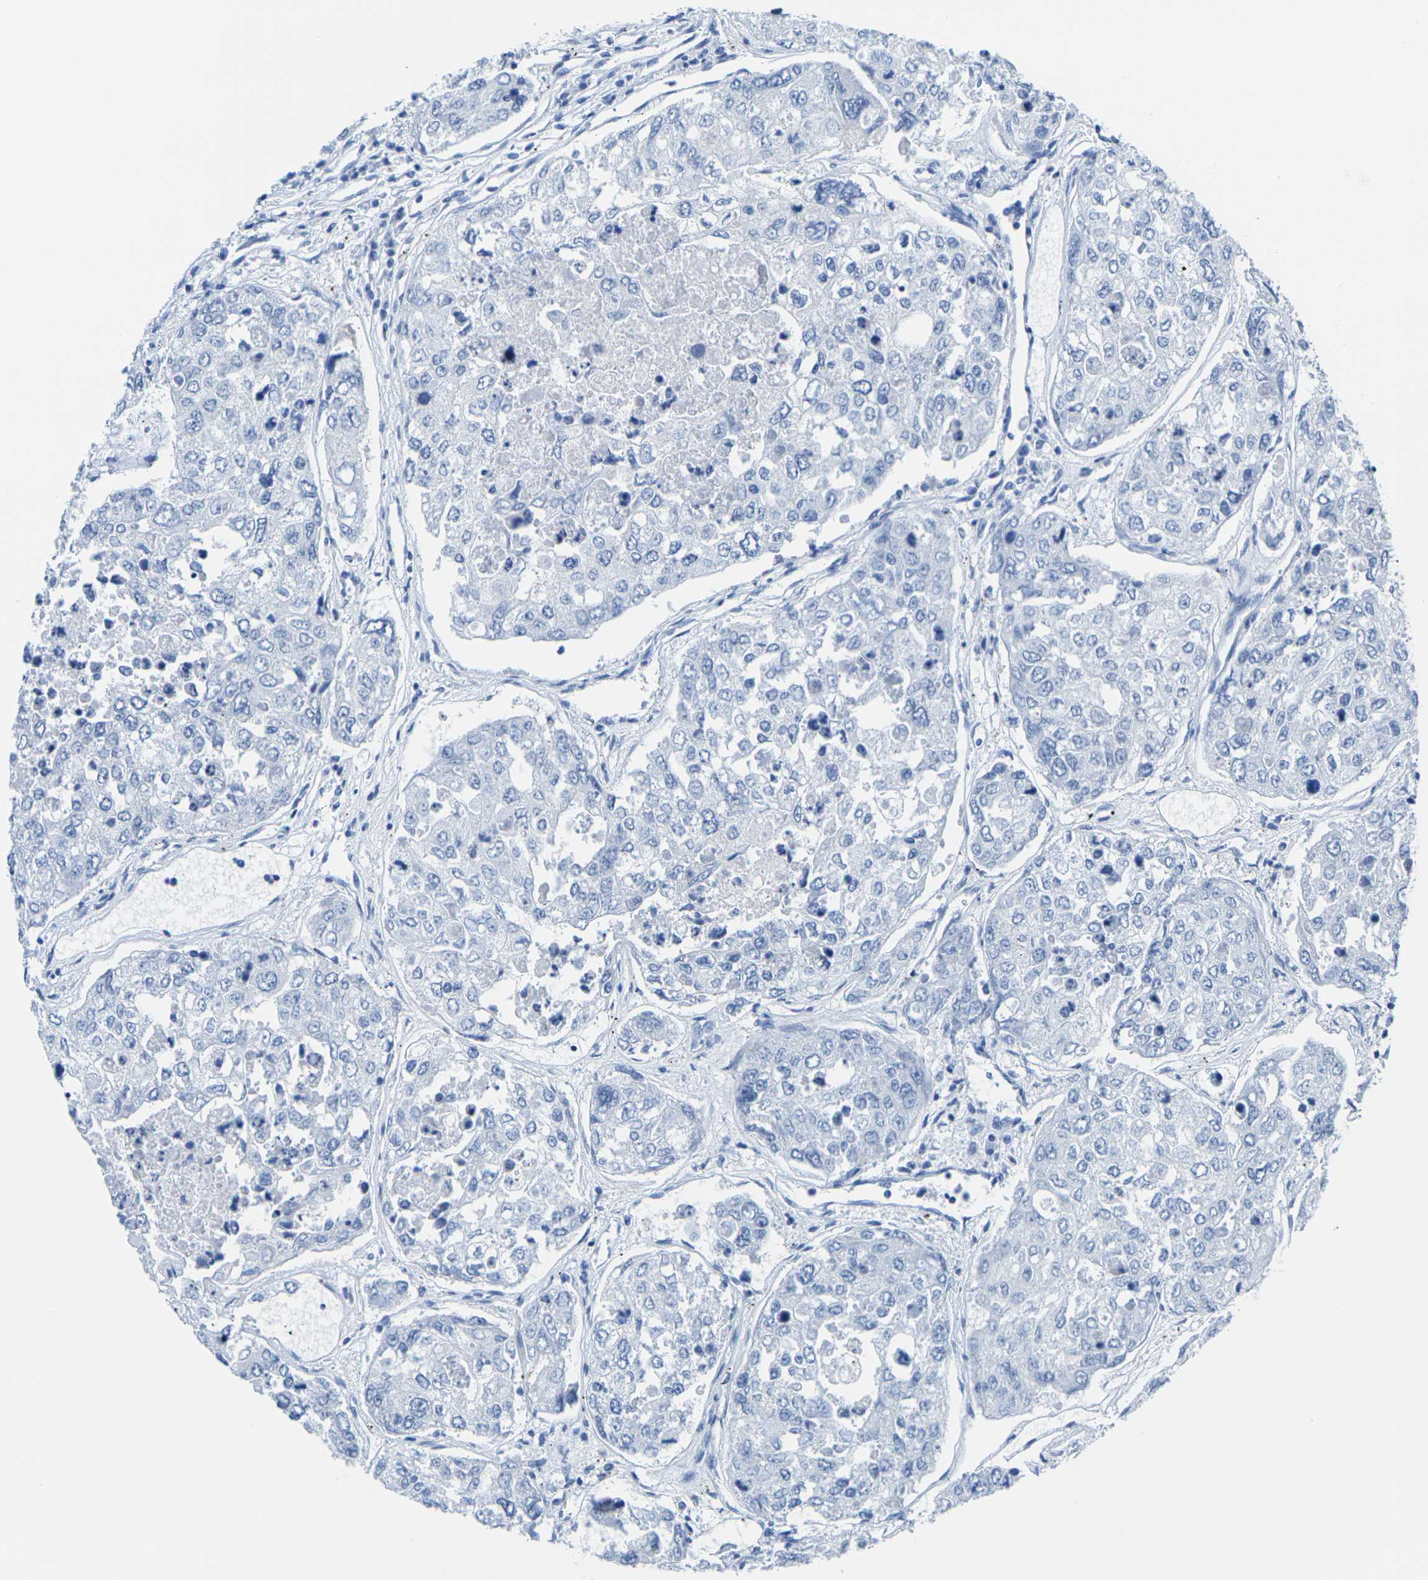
{"staining": {"intensity": "negative", "quantity": "none", "location": "none"}, "tissue": "urothelial cancer", "cell_type": "Tumor cells", "image_type": "cancer", "snomed": [{"axis": "morphology", "description": "Urothelial carcinoma, High grade"}, {"axis": "topography", "description": "Lymph node"}, {"axis": "topography", "description": "Urinary bladder"}], "caption": "Protein analysis of urothelial carcinoma (high-grade) displays no significant staining in tumor cells.", "gene": "CNN1", "patient": {"sex": "male", "age": 51}}